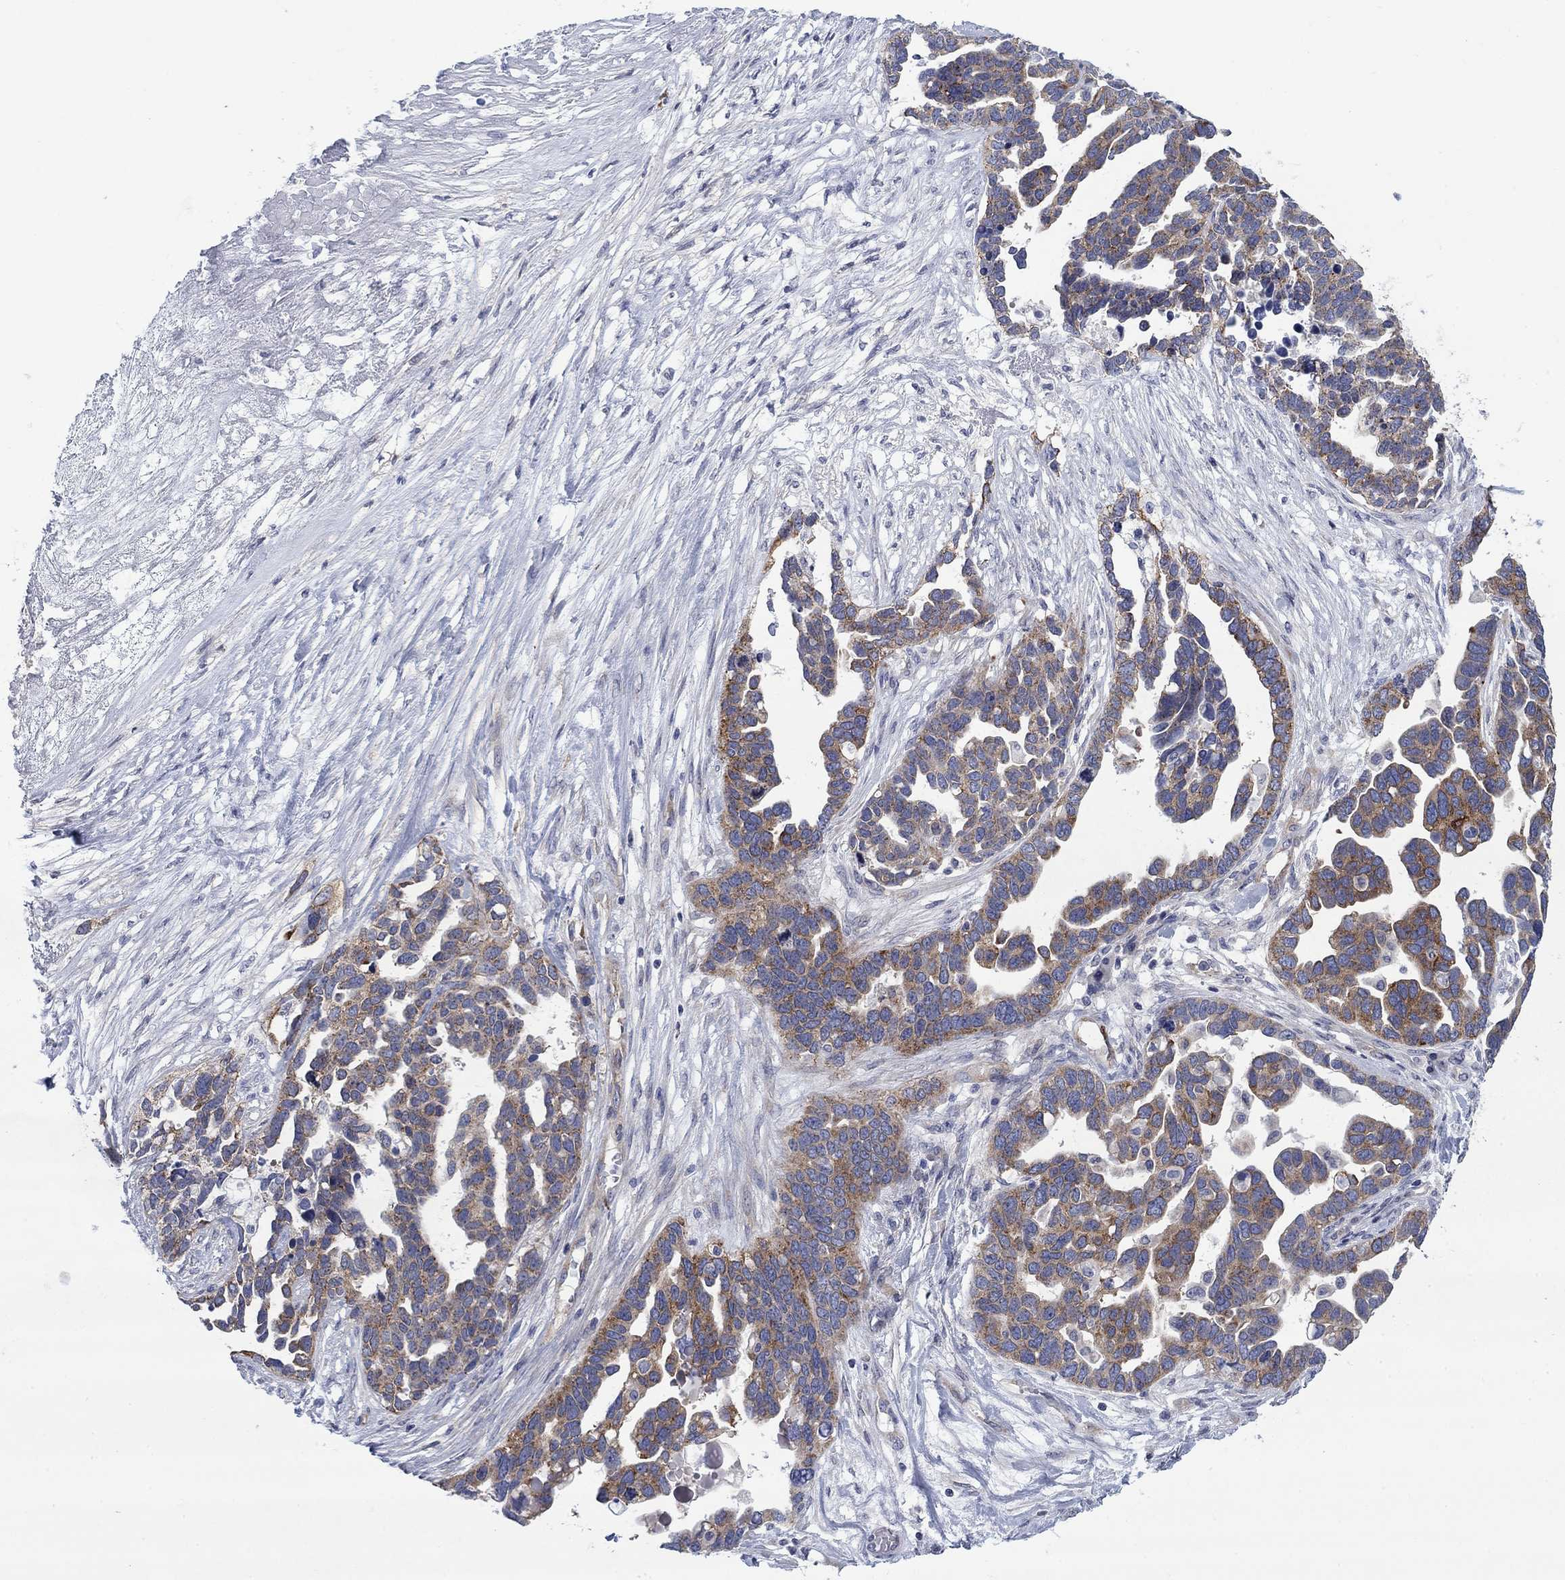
{"staining": {"intensity": "moderate", "quantity": ">75%", "location": "cytoplasmic/membranous"}, "tissue": "ovarian cancer", "cell_type": "Tumor cells", "image_type": "cancer", "snomed": [{"axis": "morphology", "description": "Cystadenocarcinoma, serous, NOS"}, {"axis": "topography", "description": "Ovary"}], "caption": "DAB immunohistochemical staining of ovarian cancer shows moderate cytoplasmic/membranous protein positivity in approximately >75% of tumor cells.", "gene": "FXR1", "patient": {"sex": "female", "age": 54}}